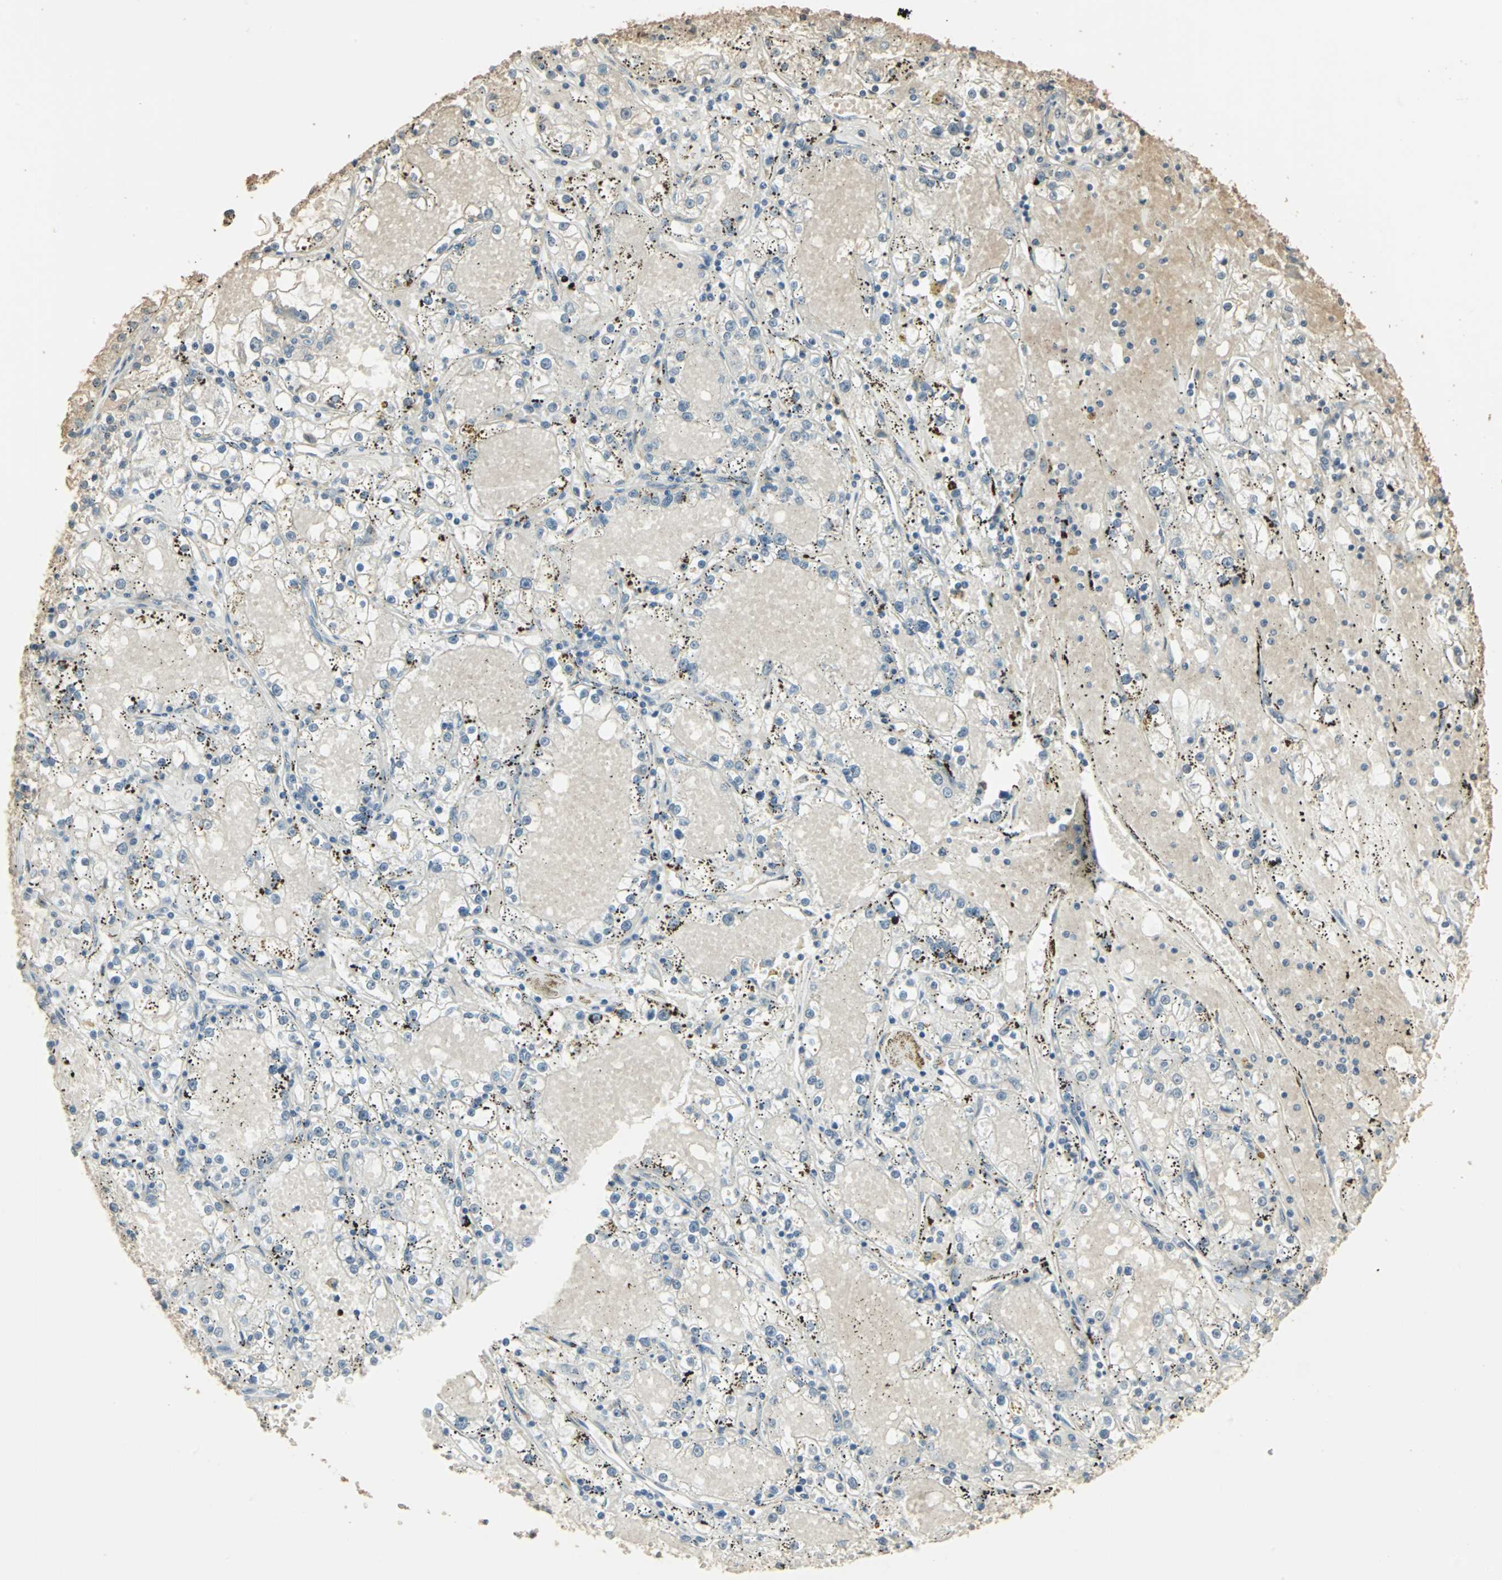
{"staining": {"intensity": "negative", "quantity": "none", "location": "none"}, "tissue": "renal cancer", "cell_type": "Tumor cells", "image_type": "cancer", "snomed": [{"axis": "morphology", "description": "Adenocarcinoma, NOS"}, {"axis": "topography", "description": "Kidney"}], "caption": "Protein analysis of adenocarcinoma (renal) reveals no significant positivity in tumor cells.", "gene": "UCHL5", "patient": {"sex": "male", "age": 56}}